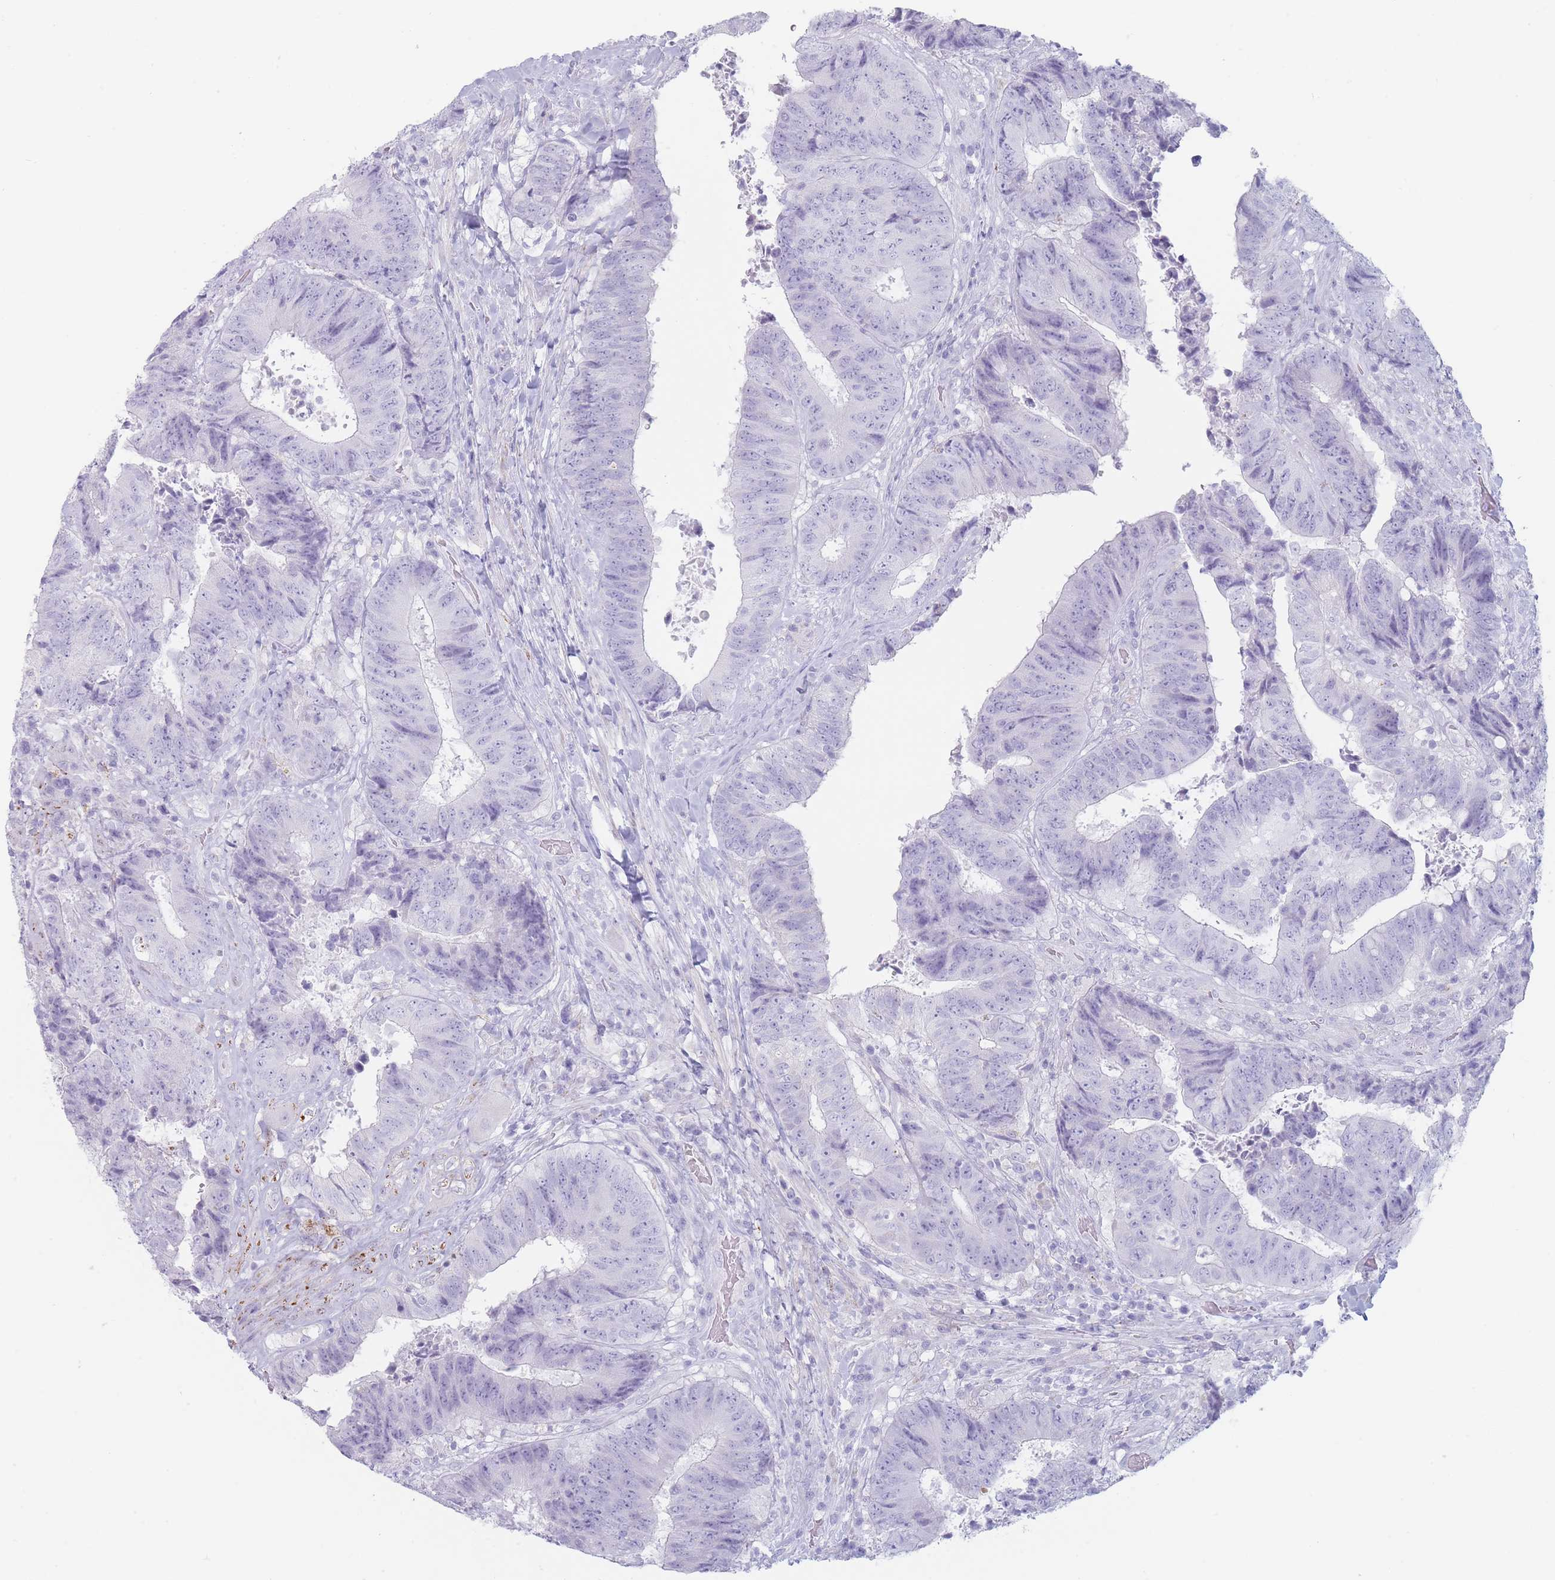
{"staining": {"intensity": "negative", "quantity": "none", "location": "none"}, "tissue": "colorectal cancer", "cell_type": "Tumor cells", "image_type": "cancer", "snomed": [{"axis": "morphology", "description": "Adenocarcinoma, NOS"}, {"axis": "topography", "description": "Rectum"}], "caption": "Colorectal cancer stained for a protein using IHC displays no staining tumor cells.", "gene": "GPR12", "patient": {"sex": "male", "age": 72}}